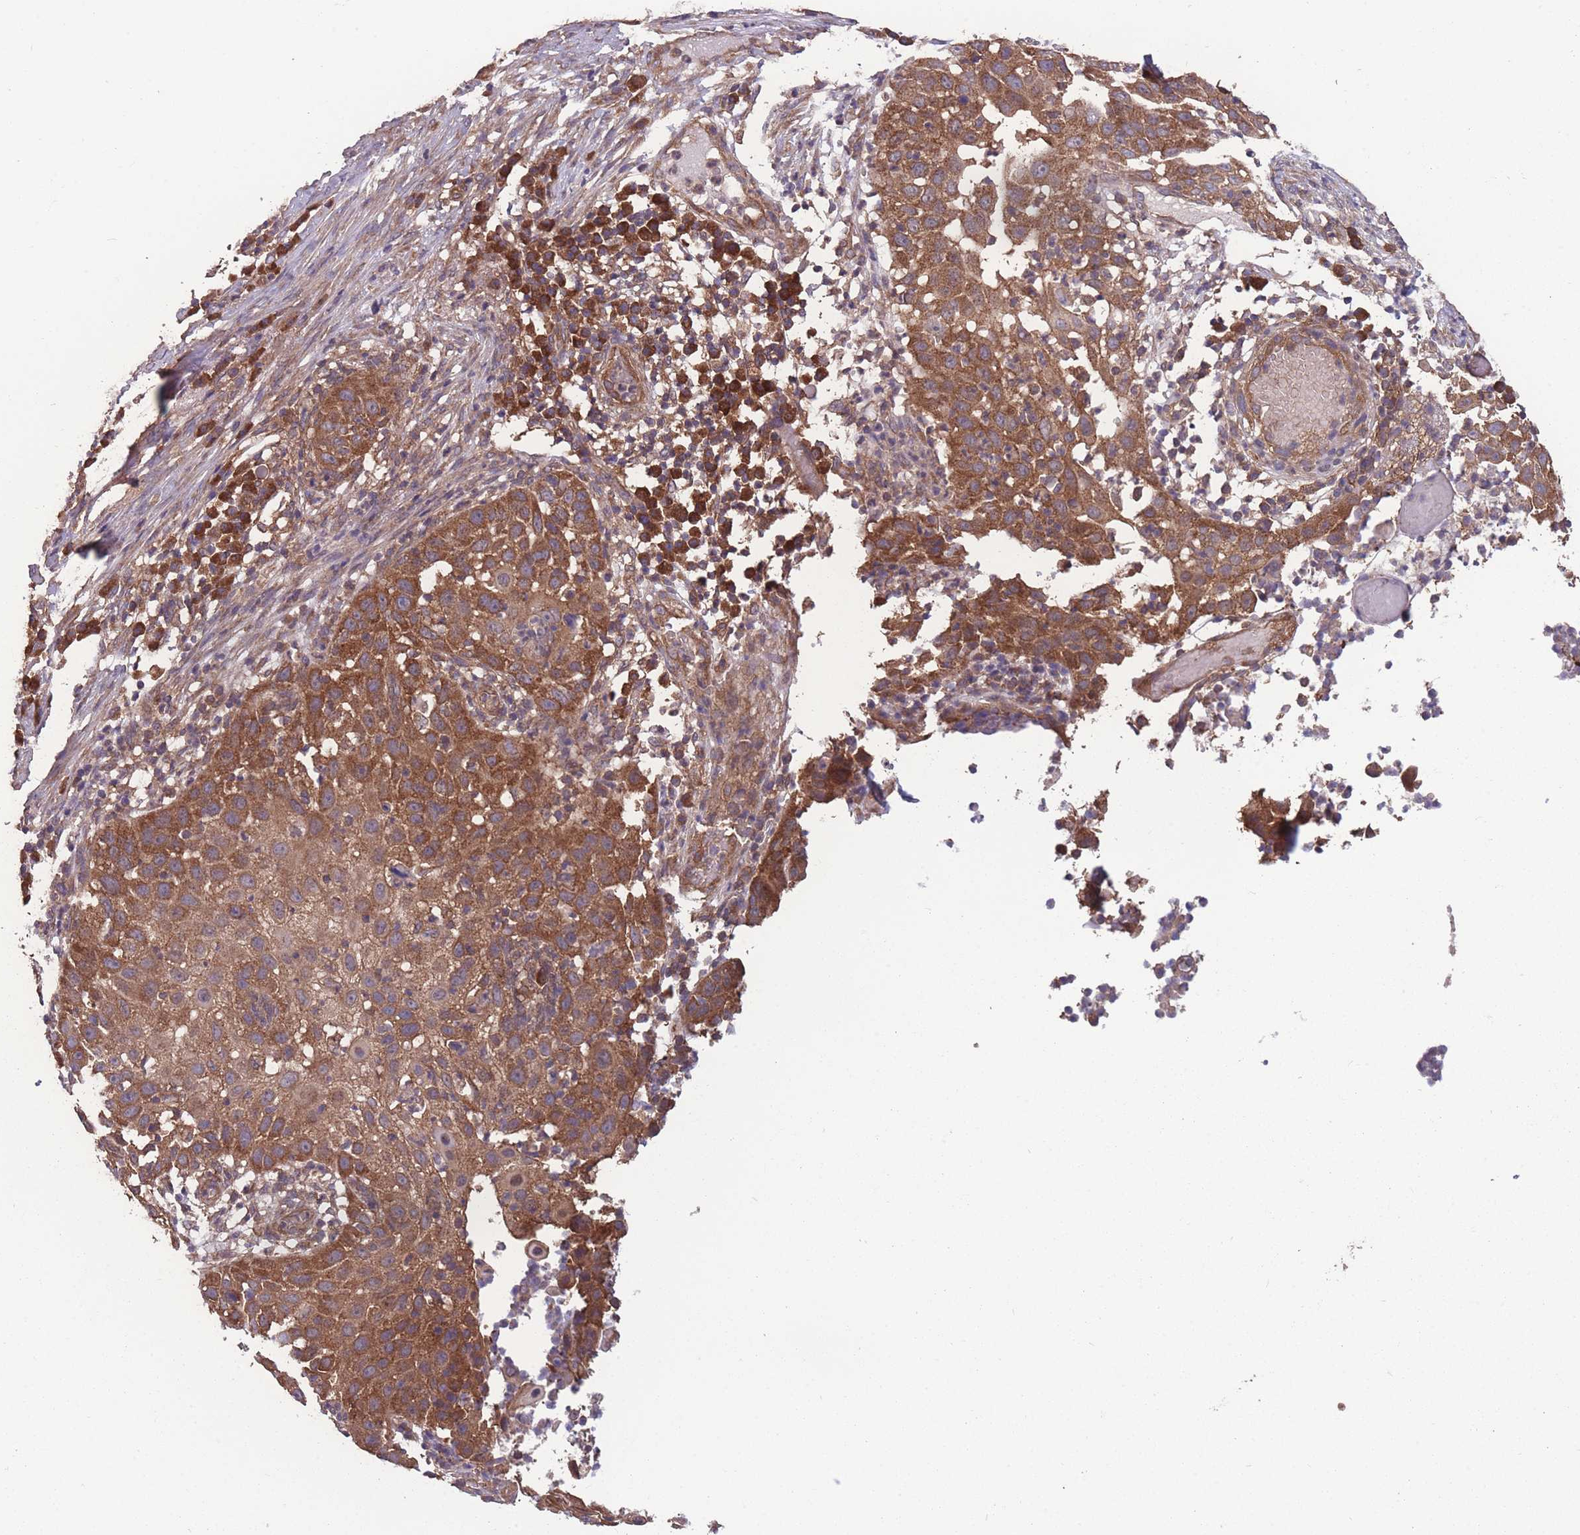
{"staining": {"intensity": "moderate", "quantity": ">75%", "location": "cytoplasmic/membranous"}, "tissue": "skin cancer", "cell_type": "Tumor cells", "image_type": "cancer", "snomed": [{"axis": "morphology", "description": "Squamous cell carcinoma, NOS"}, {"axis": "topography", "description": "Skin"}], "caption": "A brown stain shows moderate cytoplasmic/membranous positivity of a protein in skin squamous cell carcinoma tumor cells.", "gene": "ZPR1", "patient": {"sex": "female", "age": 44}}